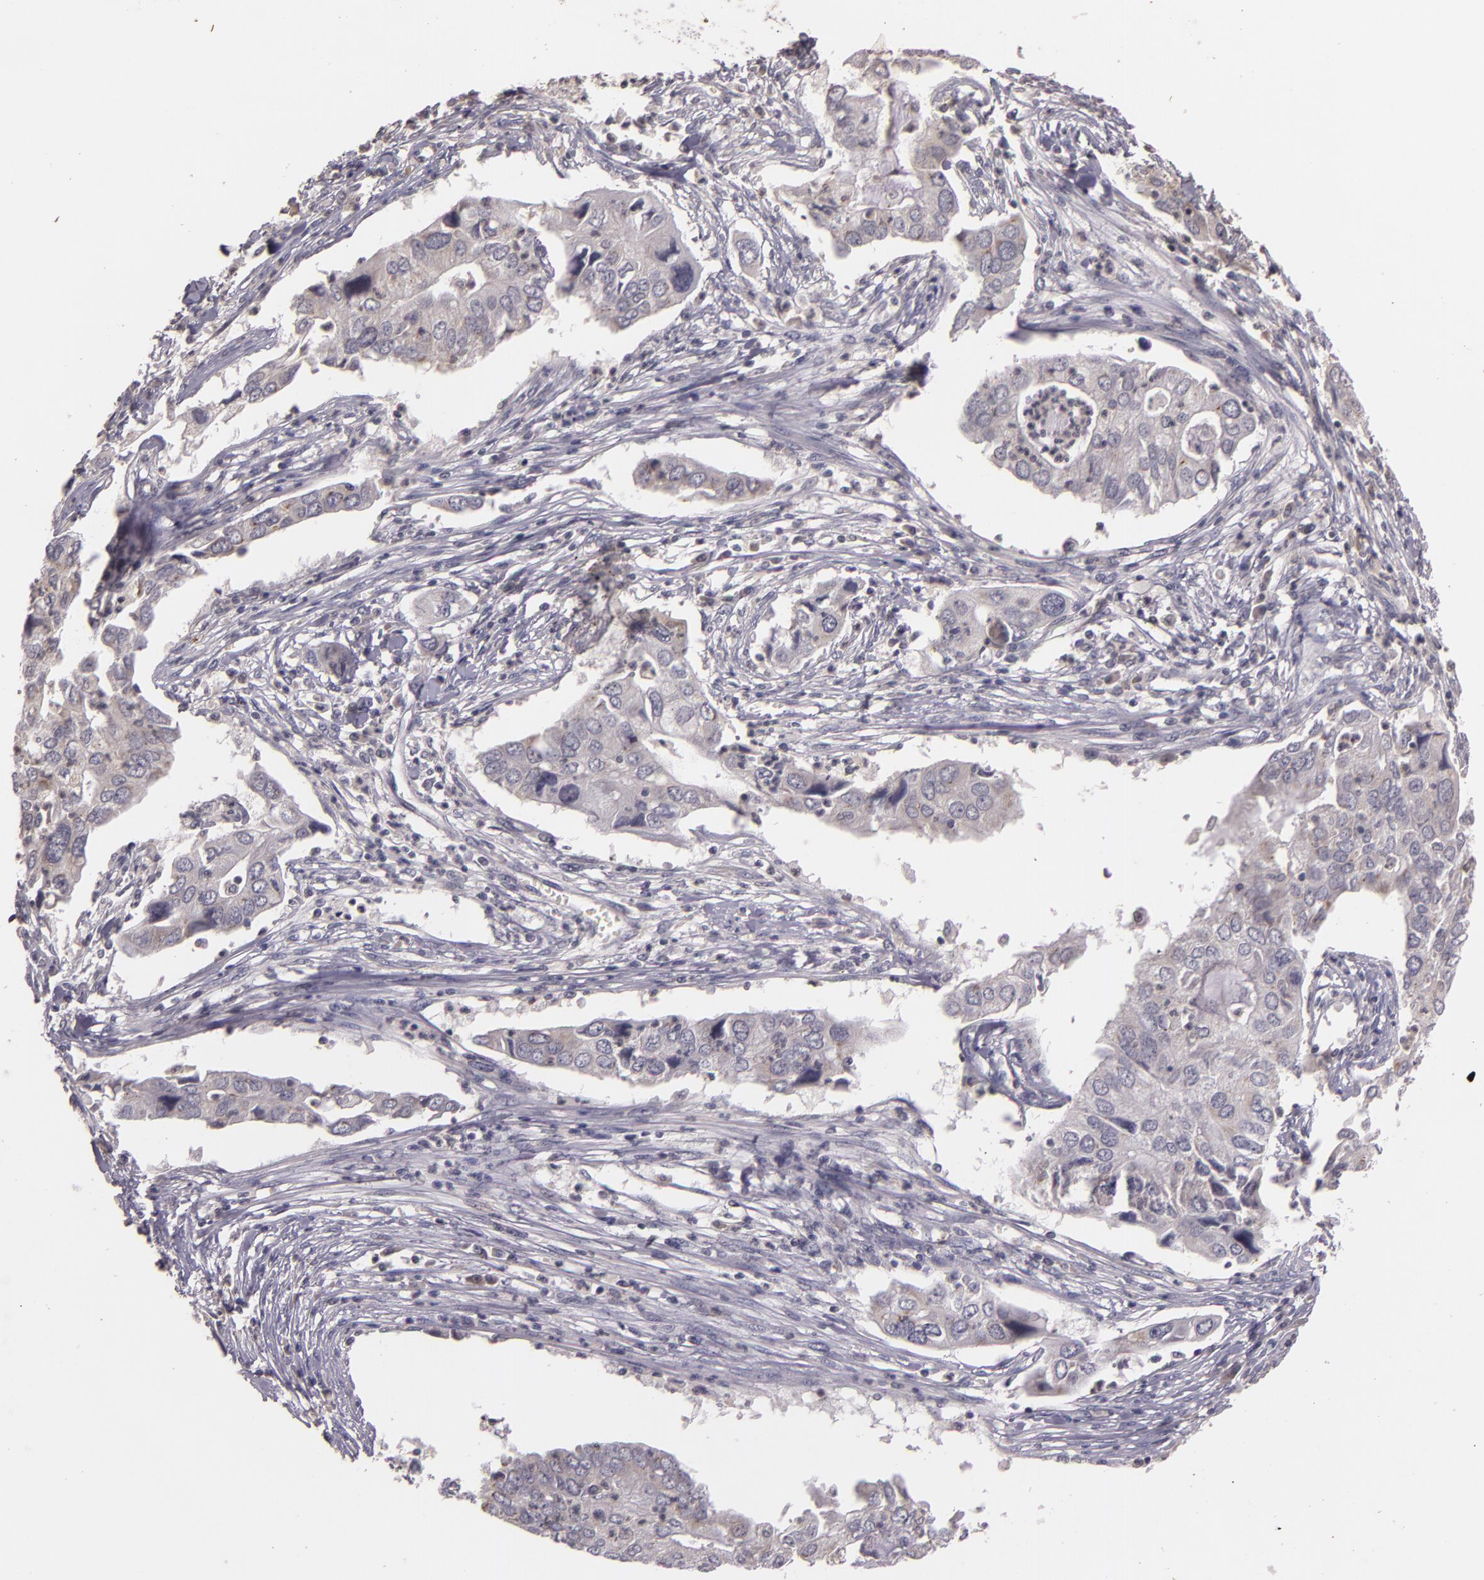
{"staining": {"intensity": "negative", "quantity": "none", "location": "none"}, "tissue": "lung cancer", "cell_type": "Tumor cells", "image_type": "cancer", "snomed": [{"axis": "morphology", "description": "Adenocarcinoma, NOS"}, {"axis": "topography", "description": "Lung"}], "caption": "Image shows no significant protein expression in tumor cells of lung adenocarcinoma.", "gene": "TFF1", "patient": {"sex": "male", "age": 48}}